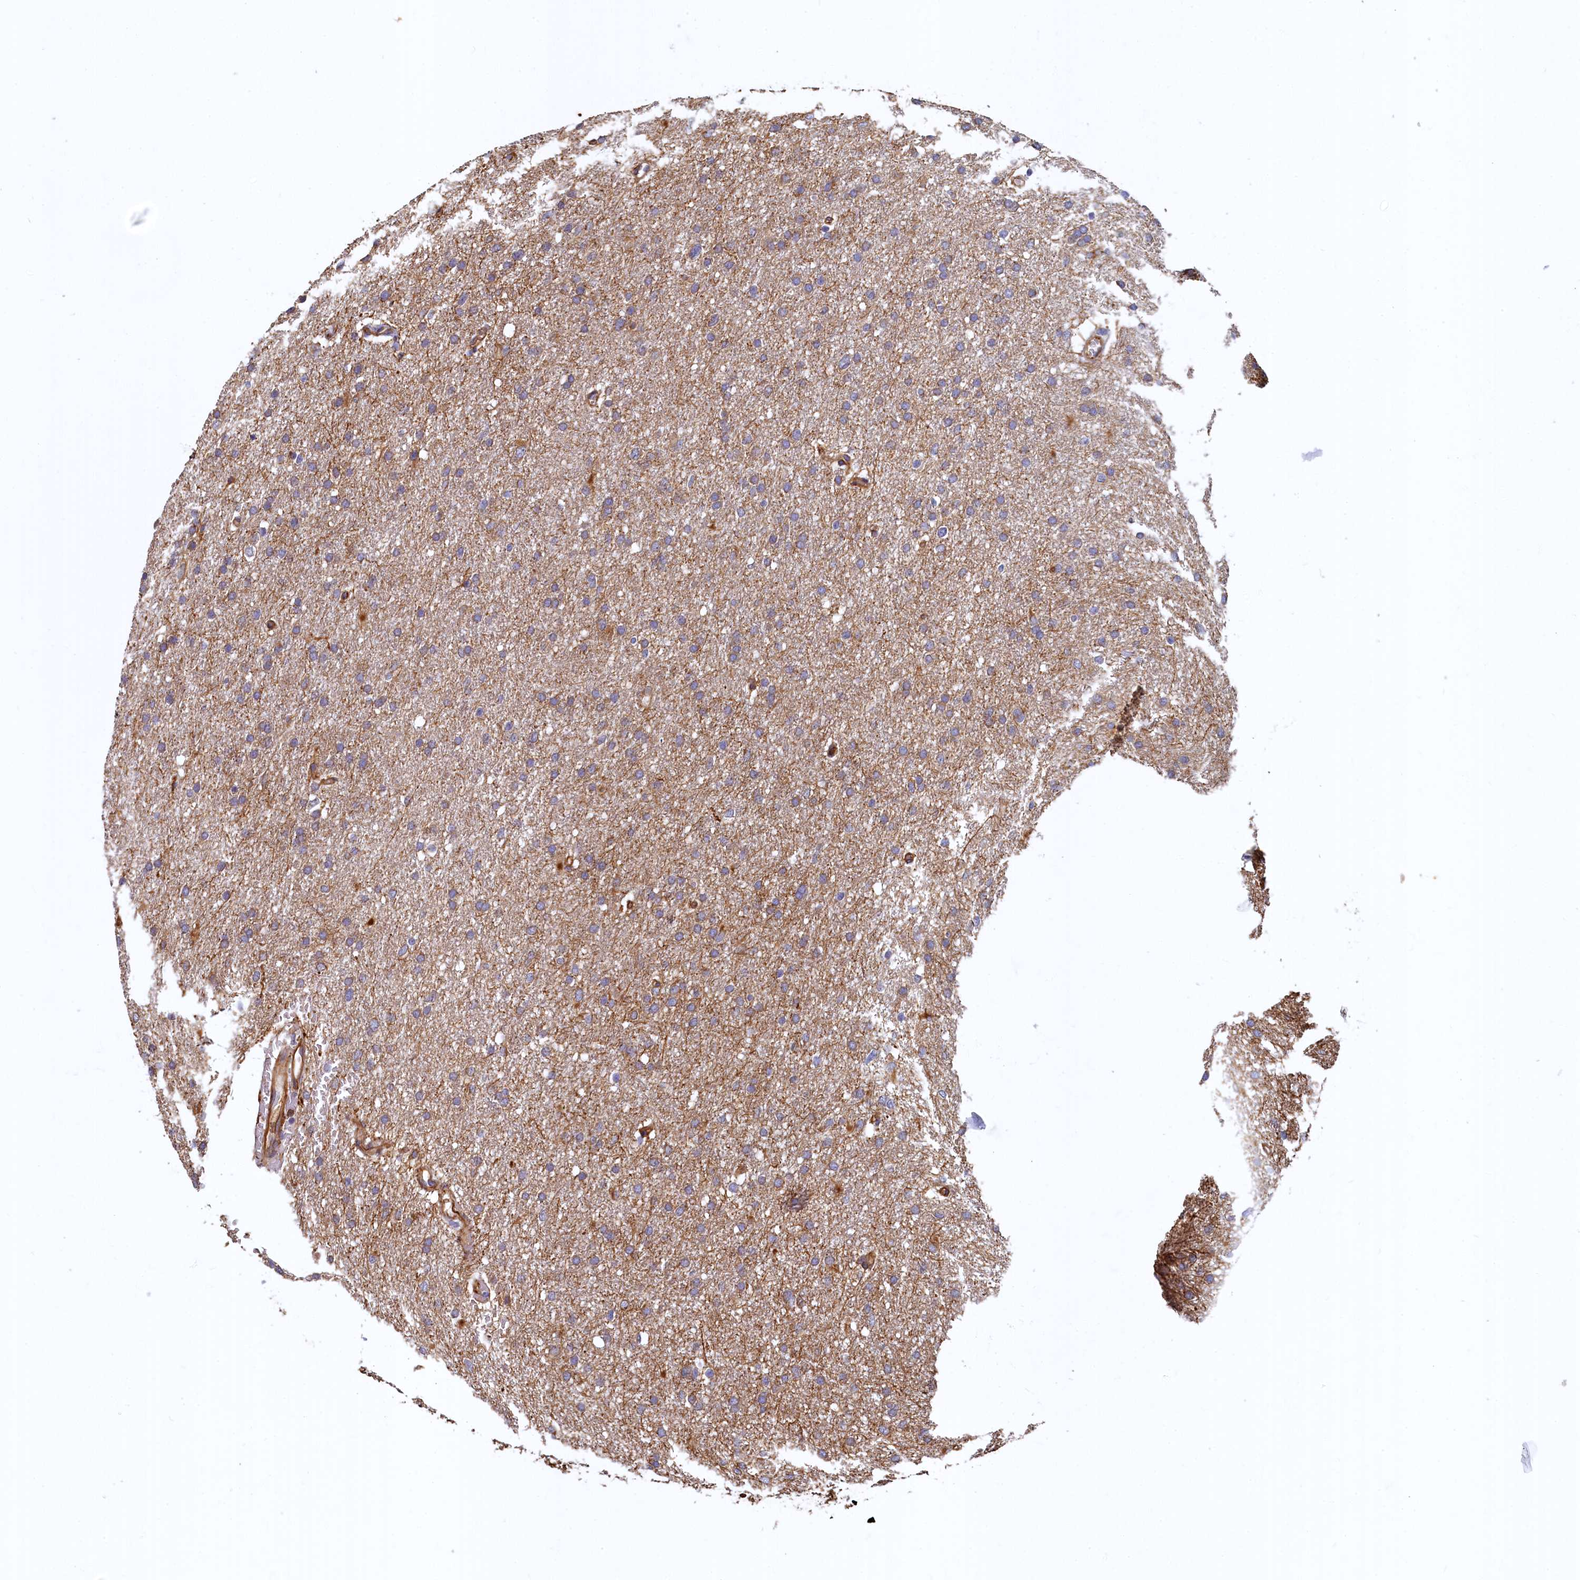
{"staining": {"intensity": "negative", "quantity": "none", "location": "none"}, "tissue": "glioma", "cell_type": "Tumor cells", "image_type": "cancer", "snomed": [{"axis": "morphology", "description": "Glioma, malignant, High grade"}, {"axis": "topography", "description": "Cerebral cortex"}], "caption": "Human malignant high-grade glioma stained for a protein using immunohistochemistry shows no positivity in tumor cells.", "gene": "LRRC57", "patient": {"sex": "female", "age": 36}}